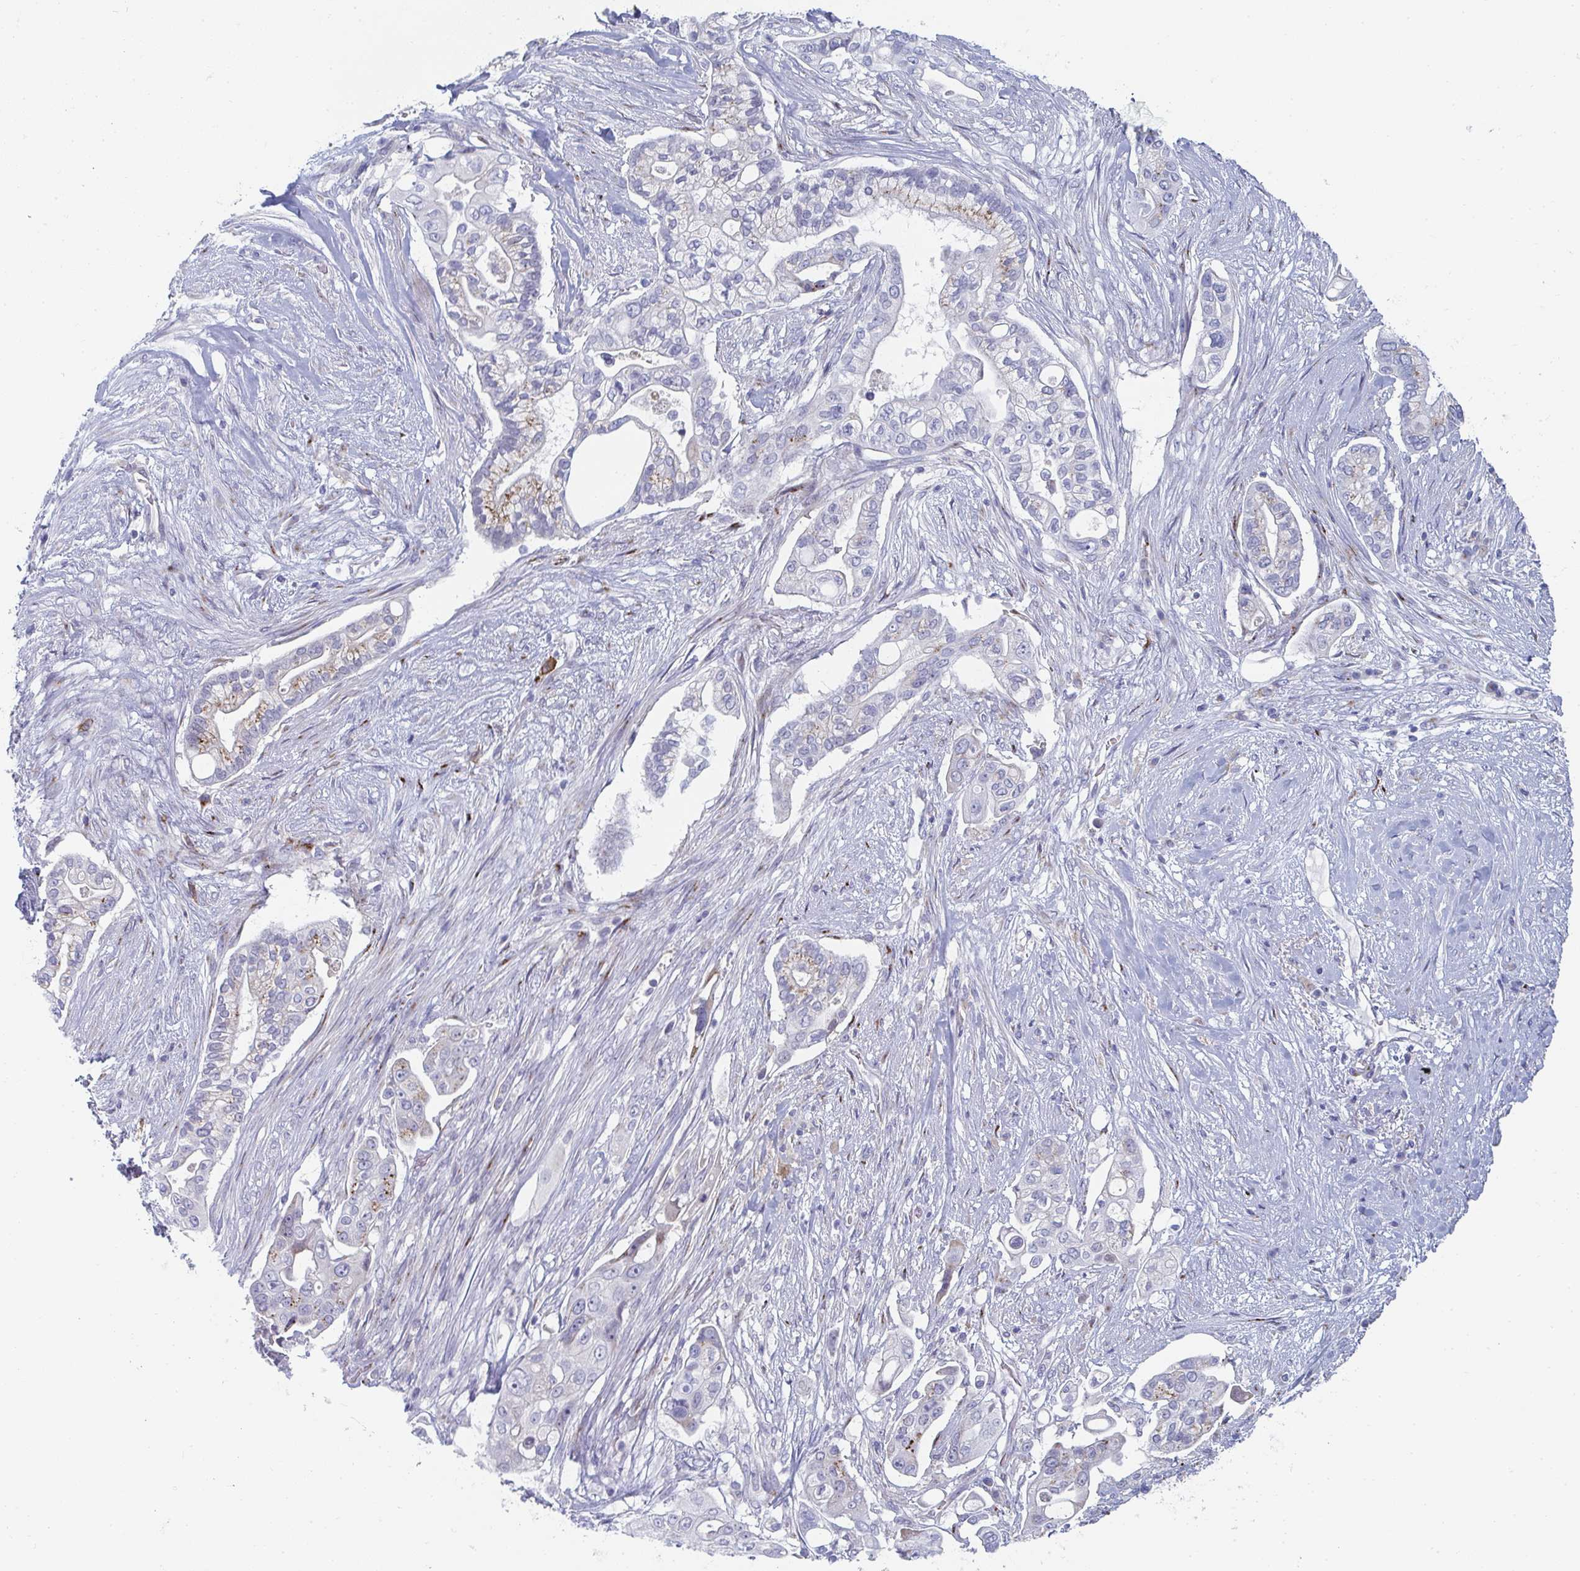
{"staining": {"intensity": "moderate", "quantity": "<25%", "location": "cytoplasmic/membranous"}, "tissue": "pancreatic cancer", "cell_type": "Tumor cells", "image_type": "cancer", "snomed": [{"axis": "morphology", "description": "Adenocarcinoma, NOS"}, {"axis": "topography", "description": "Pancreas"}], "caption": "Tumor cells reveal low levels of moderate cytoplasmic/membranous expression in approximately <25% of cells in pancreatic cancer (adenocarcinoma).", "gene": "PSMG1", "patient": {"sex": "female", "age": 69}}